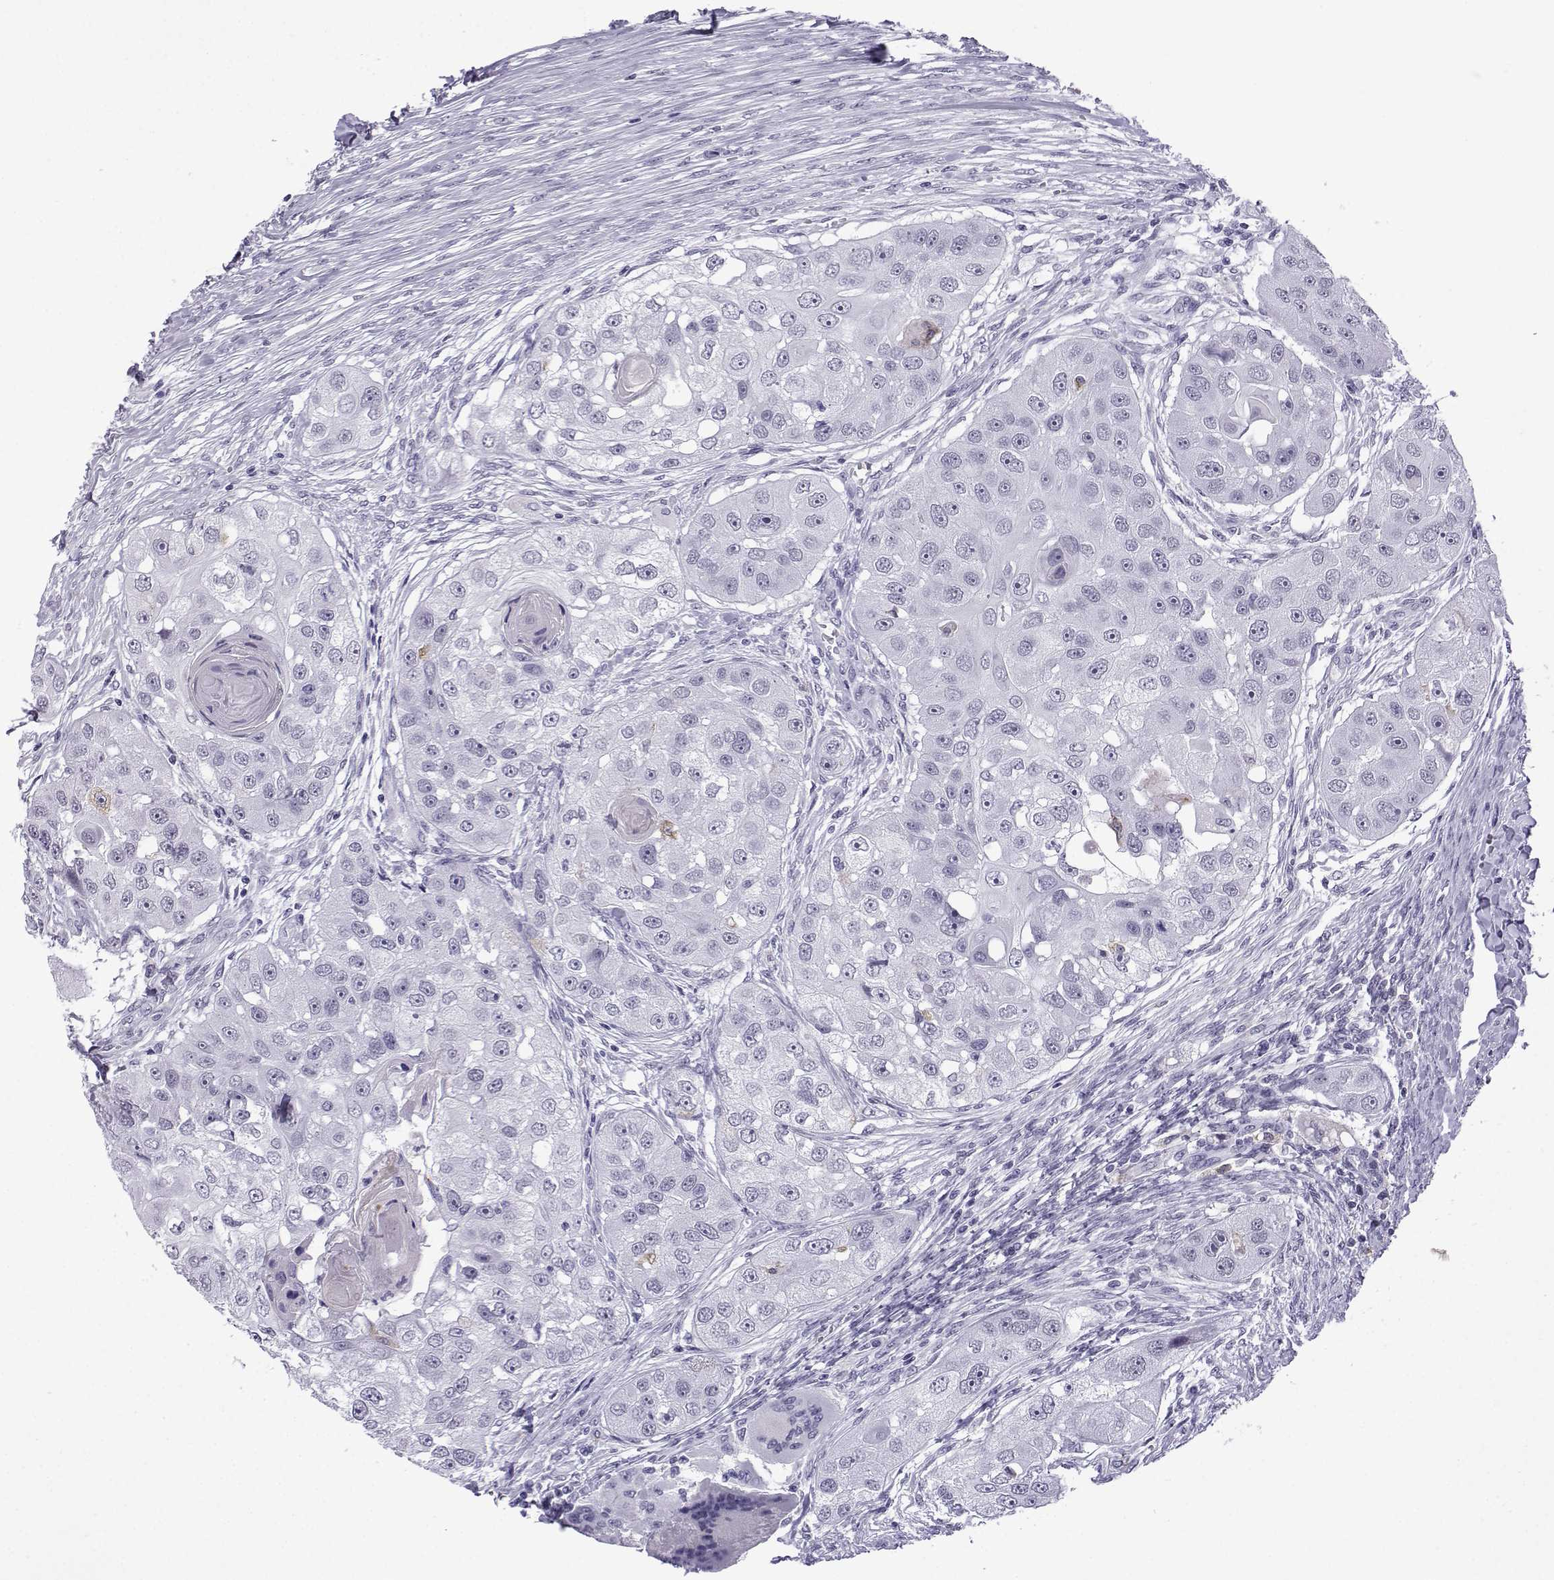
{"staining": {"intensity": "negative", "quantity": "none", "location": "none"}, "tissue": "head and neck cancer", "cell_type": "Tumor cells", "image_type": "cancer", "snomed": [{"axis": "morphology", "description": "Squamous cell carcinoma, NOS"}, {"axis": "topography", "description": "Head-Neck"}], "caption": "Squamous cell carcinoma (head and neck) was stained to show a protein in brown. There is no significant expression in tumor cells. (Stains: DAB IHC with hematoxylin counter stain, Microscopy: brightfield microscopy at high magnification).", "gene": "MRGBP", "patient": {"sex": "male", "age": 51}}